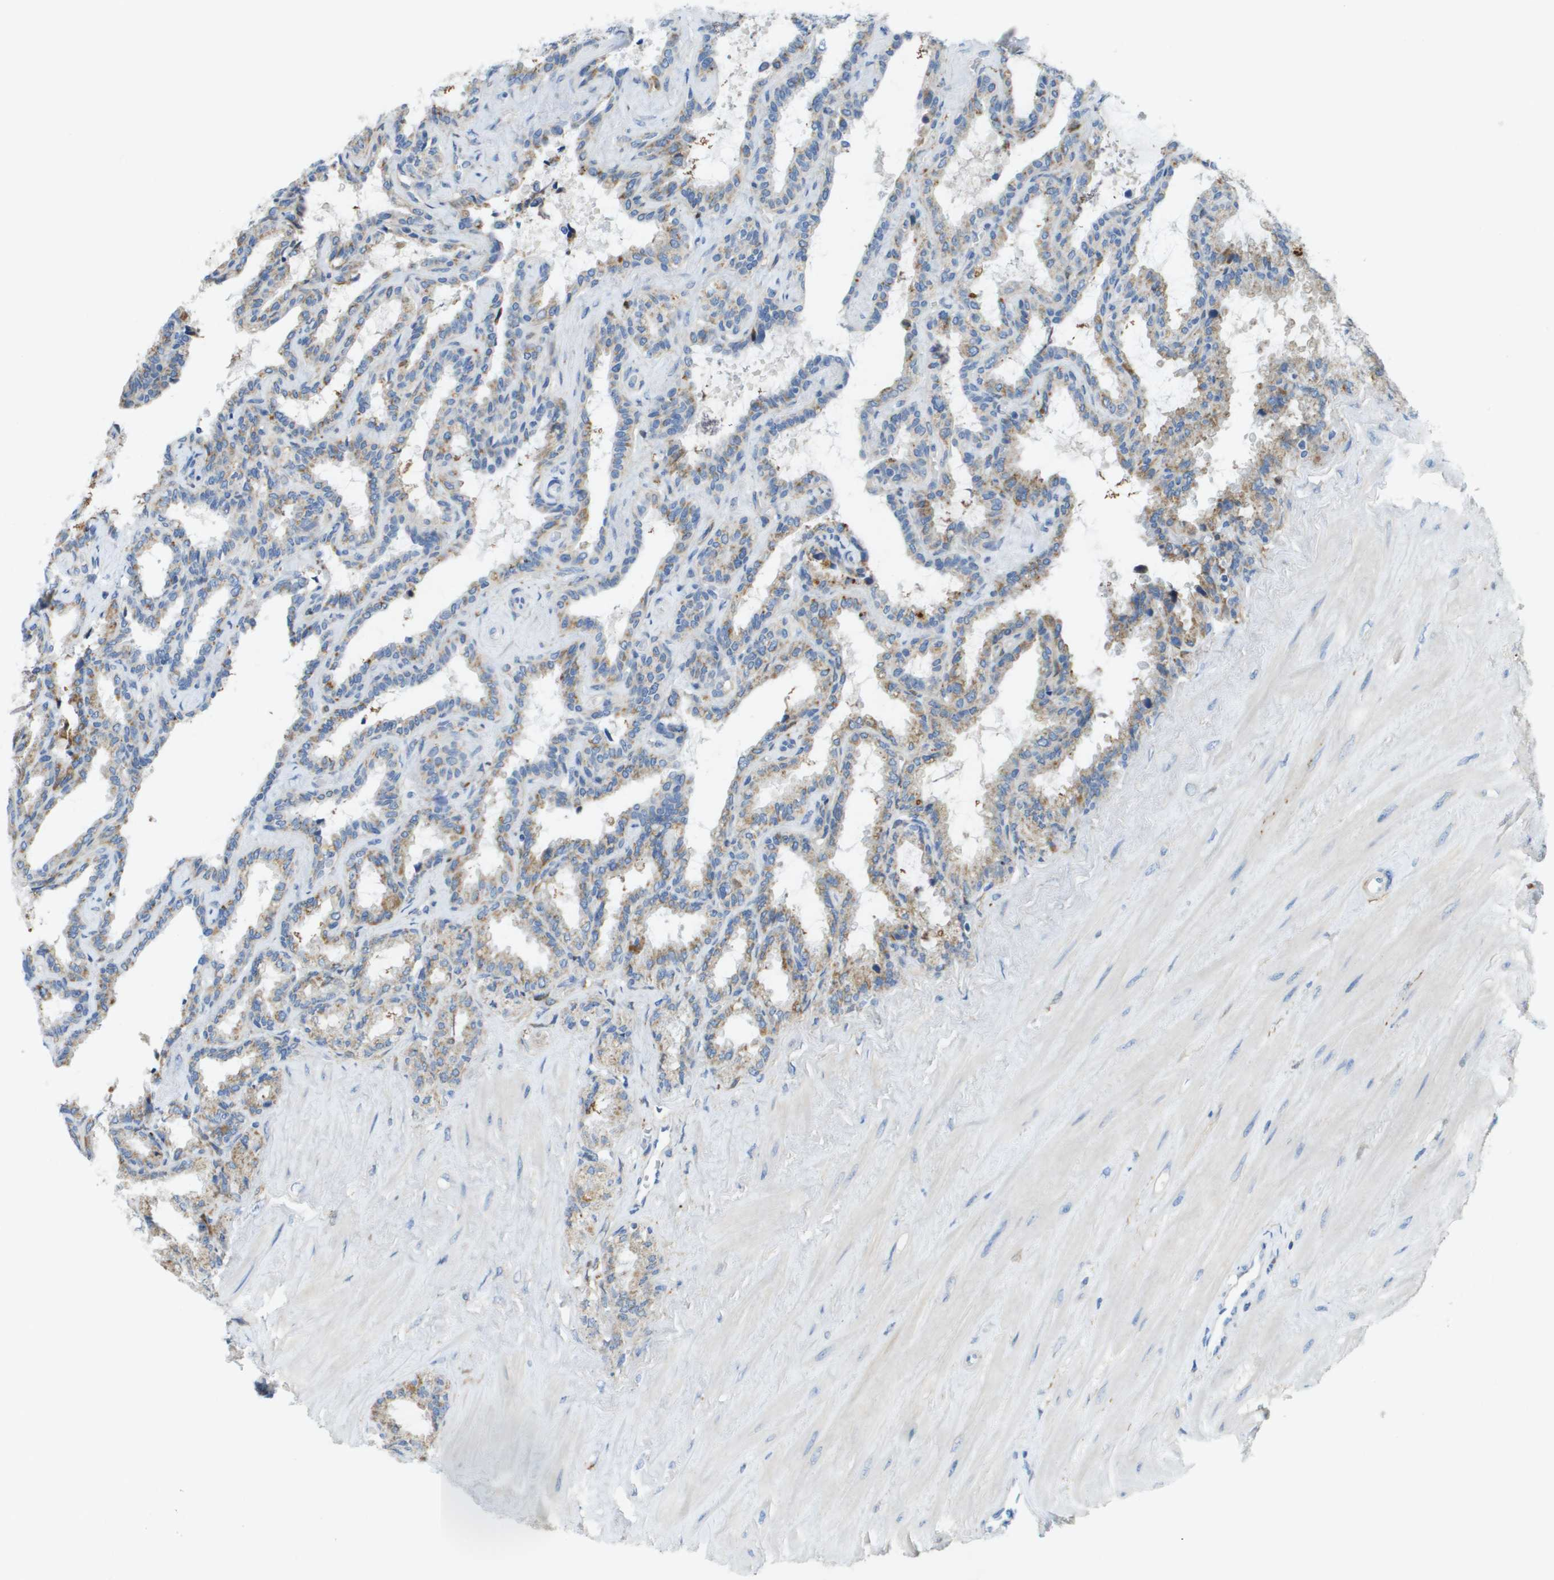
{"staining": {"intensity": "weak", "quantity": ">75%", "location": "cytoplasmic/membranous"}, "tissue": "seminal vesicle", "cell_type": "Glandular cells", "image_type": "normal", "snomed": [{"axis": "morphology", "description": "Normal tissue, NOS"}, {"axis": "topography", "description": "Seminal veicle"}], "caption": "Human seminal vesicle stained for a protein (brown) exhibits weak cytoplasmic/membranous positive positivity in approximately >75% of glandular cells.", "gene": "CYGB", "patient": {"sex": "male", "age": 46}}